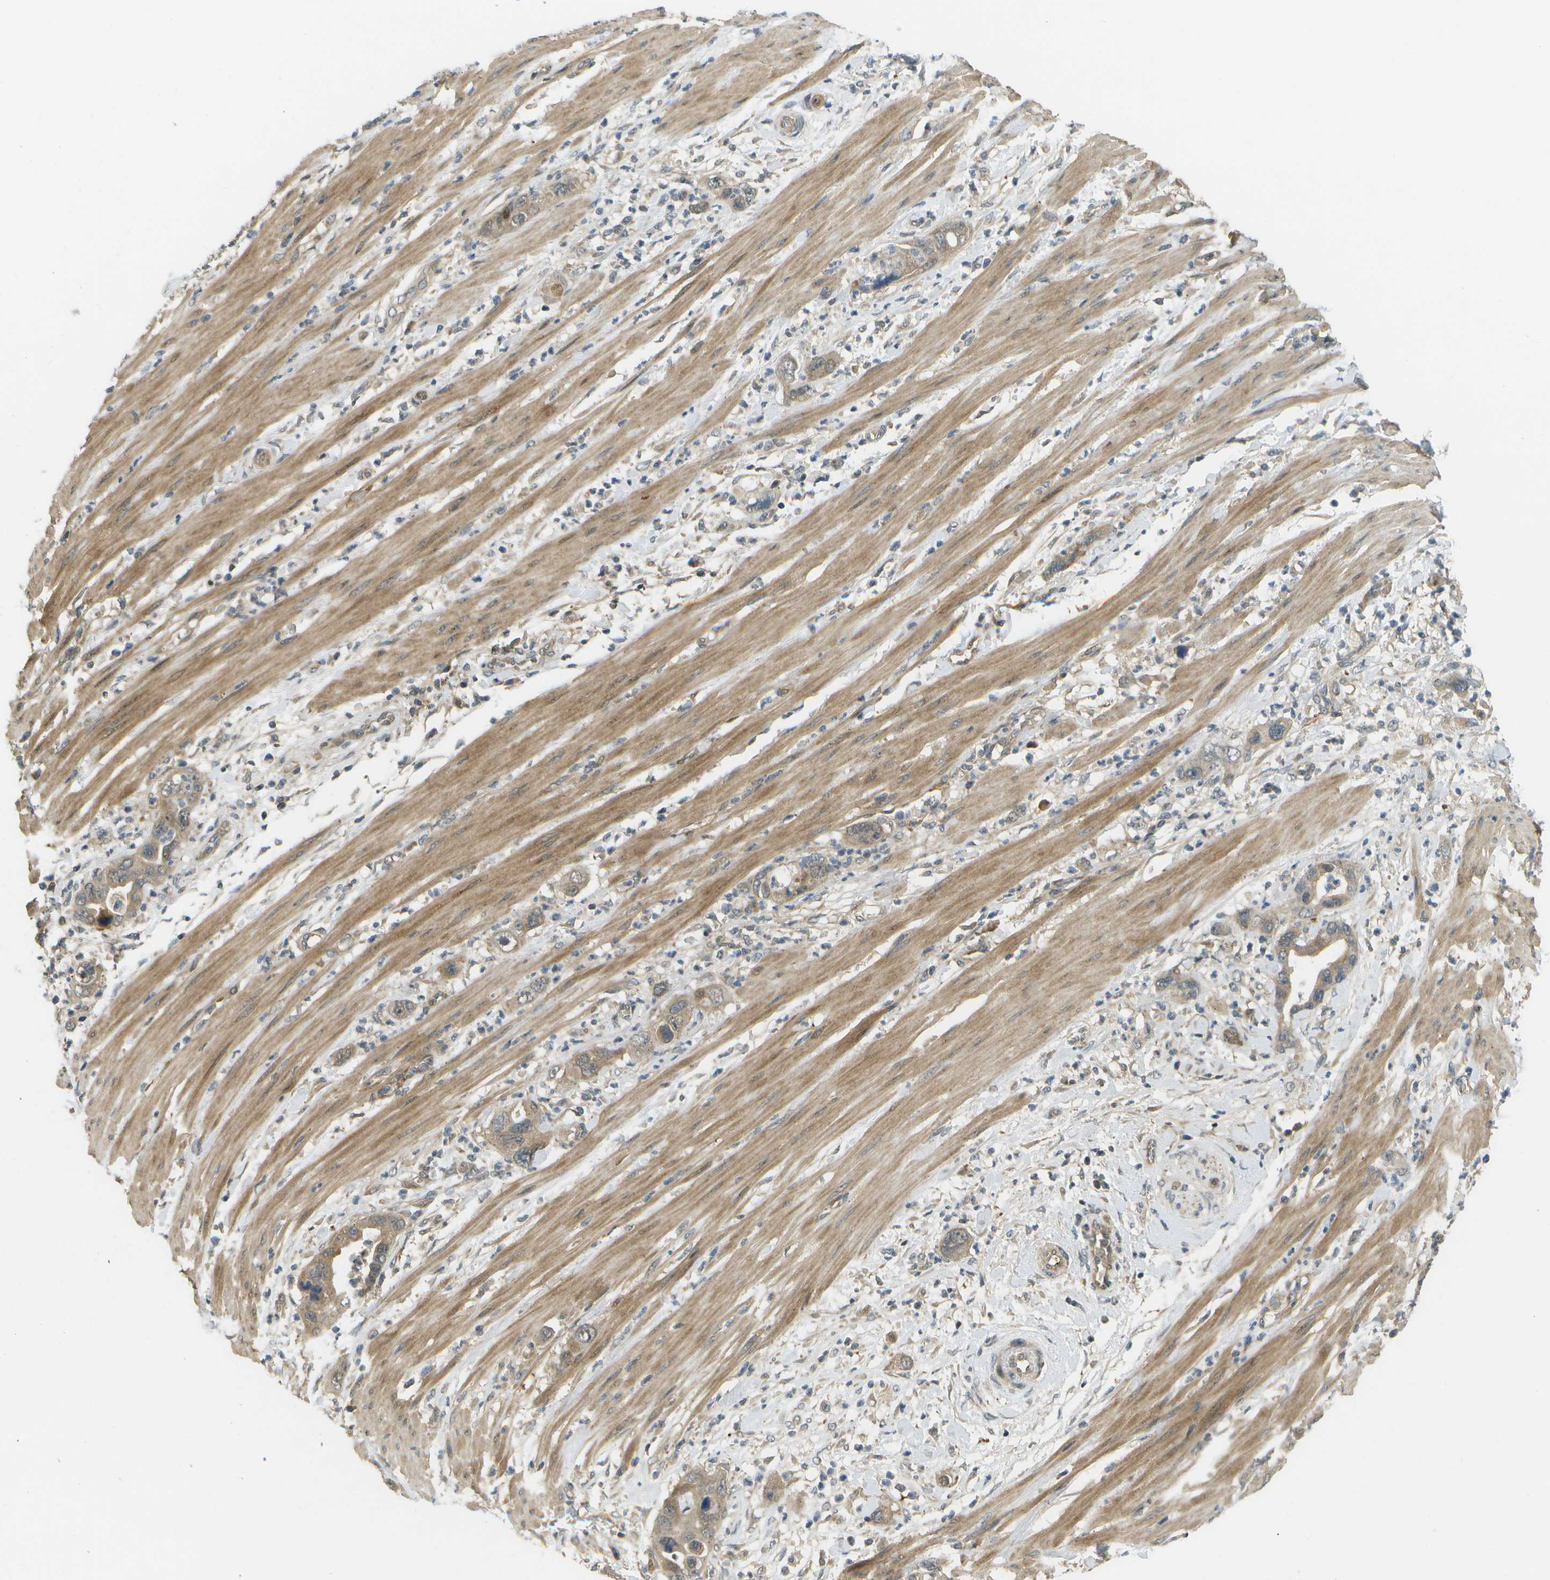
{"staining": {"intensity": "weak", "quantity": ">75%", "location": "cytoplasmic/membranous,nuclear"}, "tissue": "pancreatic cancer", "cell_type": "Tumor cells", "image_type": "cancer", "snomed": [{"axis": "morphology", "description": "Adenocarcinoma, NOS"}, {"axis": "topography", "description": "Pancreas"}], "caption": "About >75% of tumor cells in human pancreatic adenocarcinoma show weak cytoplasmic/membranous and nuclear protein staining as visualized by brown immunohistochemical staining.", "gene": "WNK2", "patient": {"sex": "female", "age": 71}}